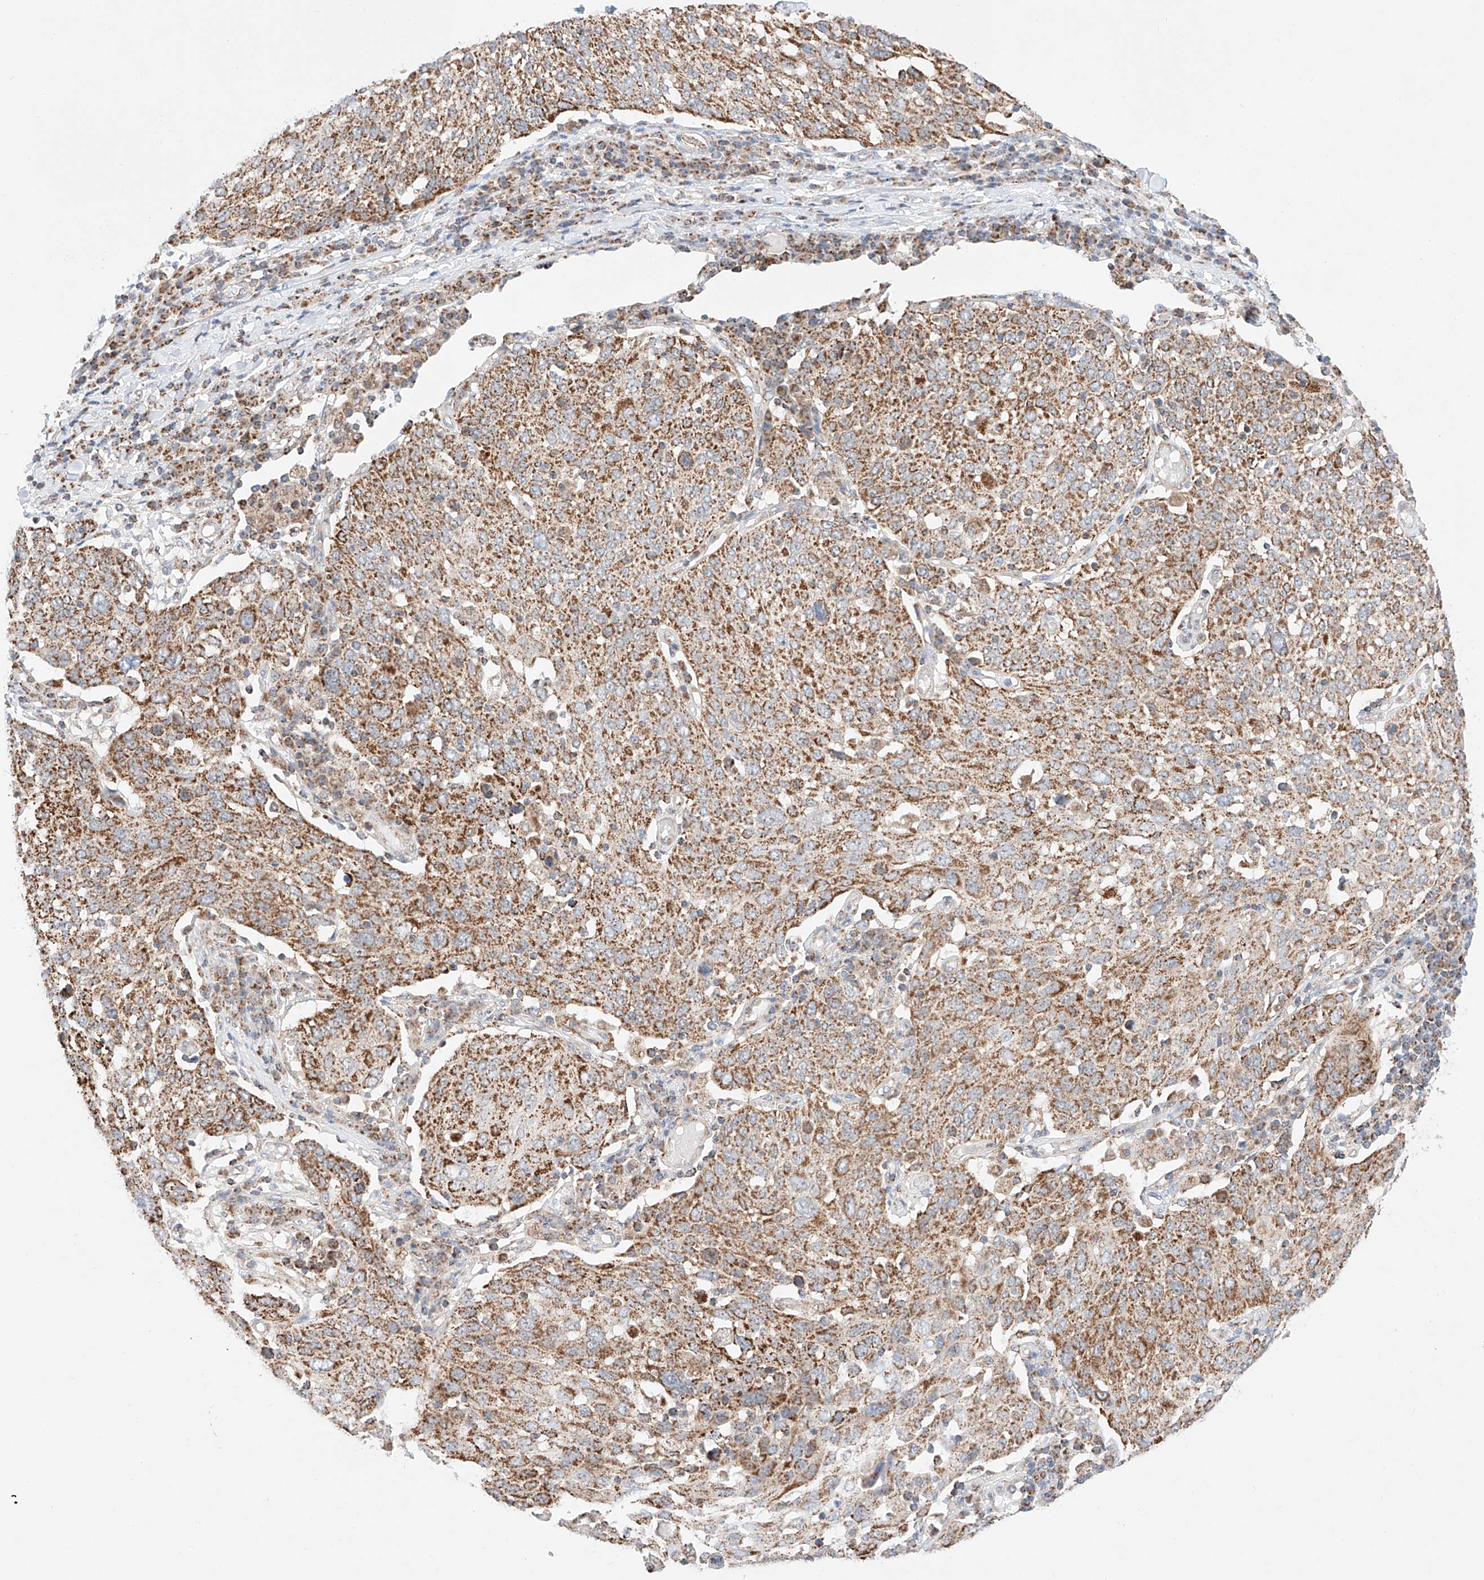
{"staining": {"intensity": "moderate", "quantity": ">75%", "location": "cytoplasmic/membranous"}, "tissue": "lung cancer", "cell_type": "Tumor cells", "image_type": "cancer", "snomed": [{"axis": "morphology", "description": "Squamous cell carcinoma, NOS"}, {"axis": "topography", "description": "Lung"}], "caption": "Moderate cytoplasmic/membranous positivity is identified in about >75% of tumor cells in lung cancer.", "gene": "KTI12", "patient": {"sex": "male", "age": 65}}